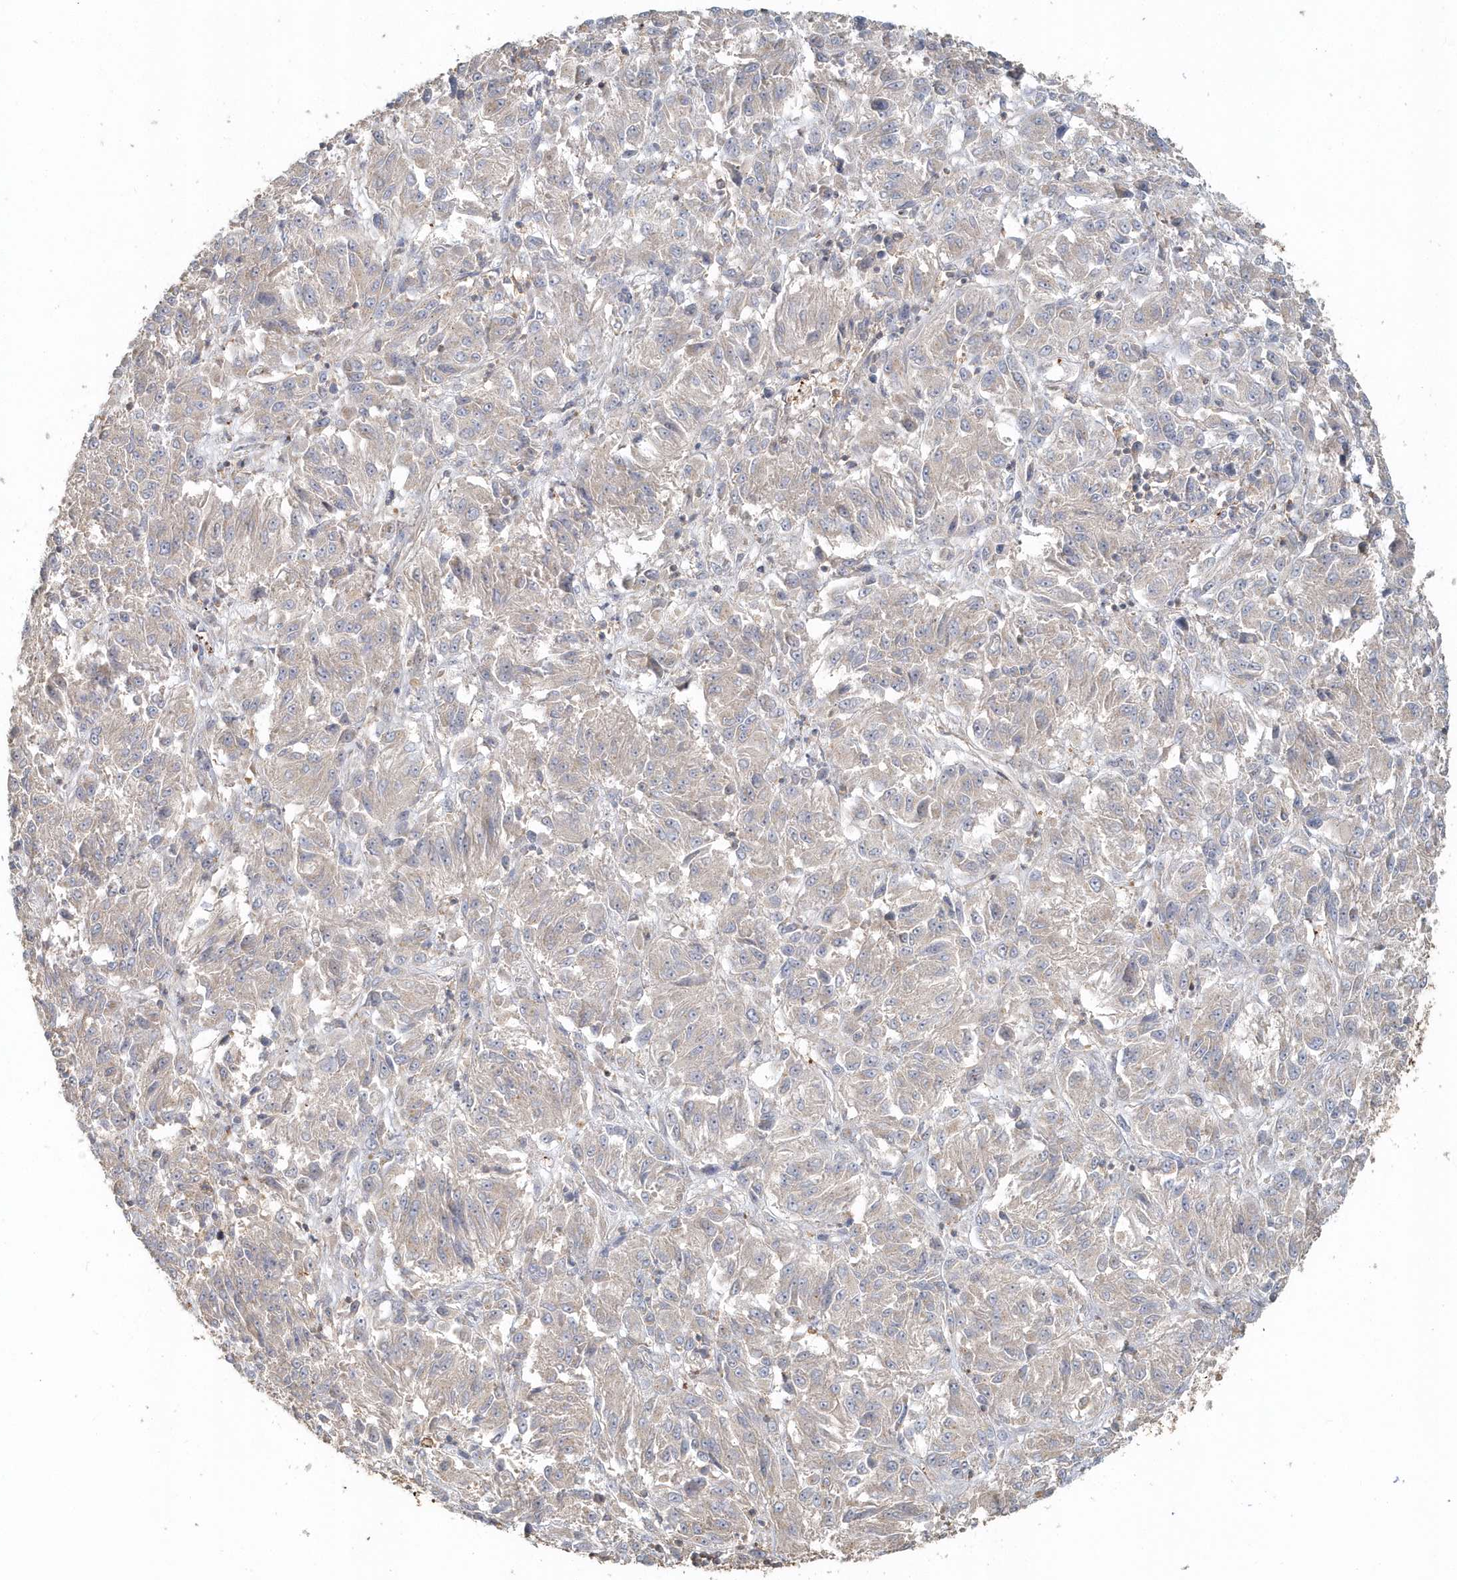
{"staining": {"intensity": "weak", "quantity": "25%-75%", "location": "cytoplasmic/membranous"}, "tissue": "melanoma", "cell_type": "Tumor cells", "image_type": "cancer", "snomed": [{"axis": "morphology", "description": "Malignant melanoma, Metastatic site"}, {"axis": "topography", "description": "Lung"}], "caption": "IHC of human melanoma reveals low levels of weak cytoplasmic/membranous expression in about 25%-75% of tumor cells.", "gene": "MMRN1", "patient": {"sex": "male", "age": 64}}